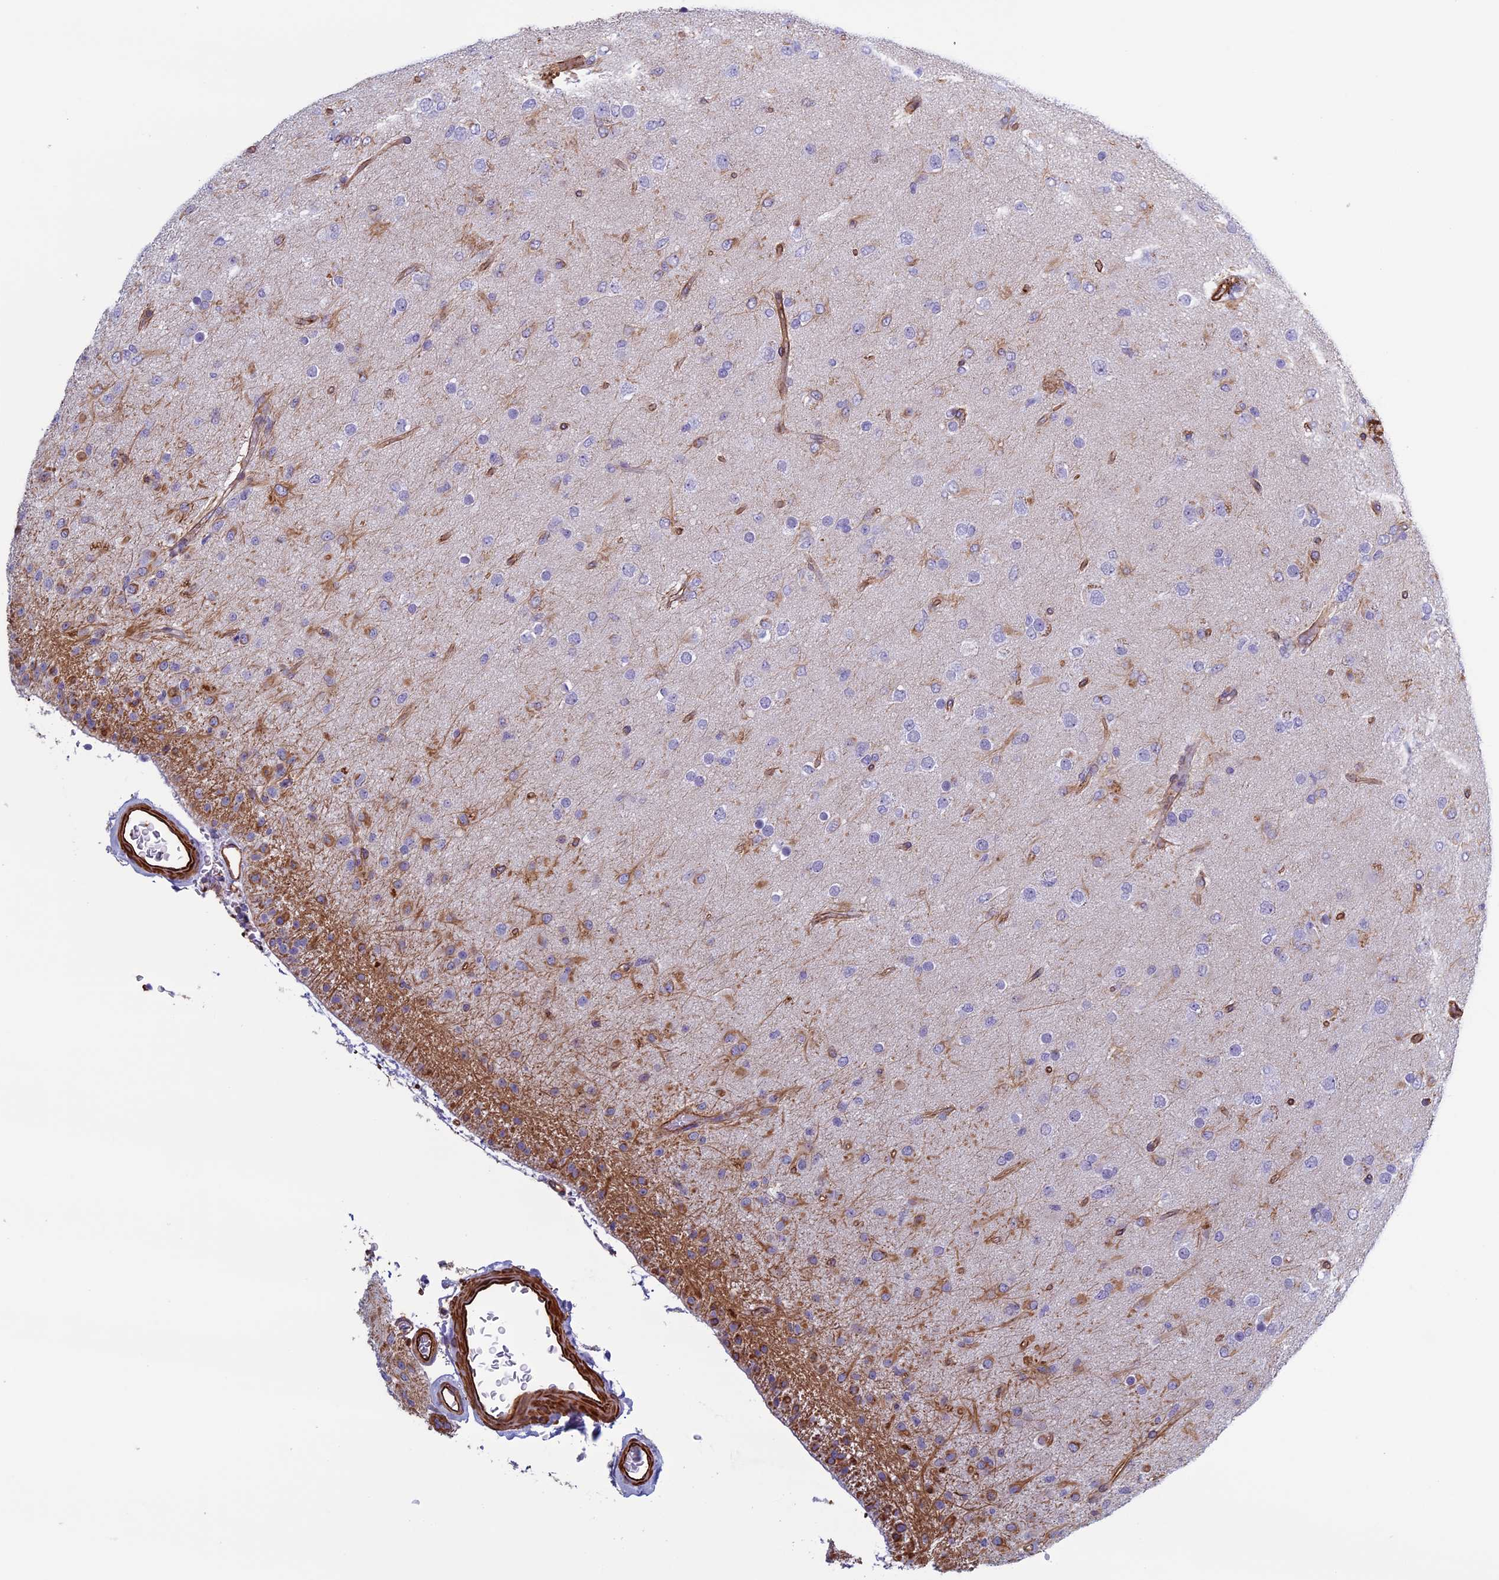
{"staining": {"intensity": "negative", "quantity": "none", "location": "none"}, "tissue": "glioma", "cell_type": "Tumor cells", "image_type": "cancer", "snomed": [{"axis": "morphology", "description": "Glioma, malignant, Low grade"}, {"axis": "topography", "description": "Brain"}], "caption": "Immunohistochemistry (IHC) micrograph of human low-grade glioma (malignant) stained for a protein (brown), which exhibits no expression in tumor cells.", "gene": "ANGPTL2", "patient": {"sex": "male", "age": 65}}